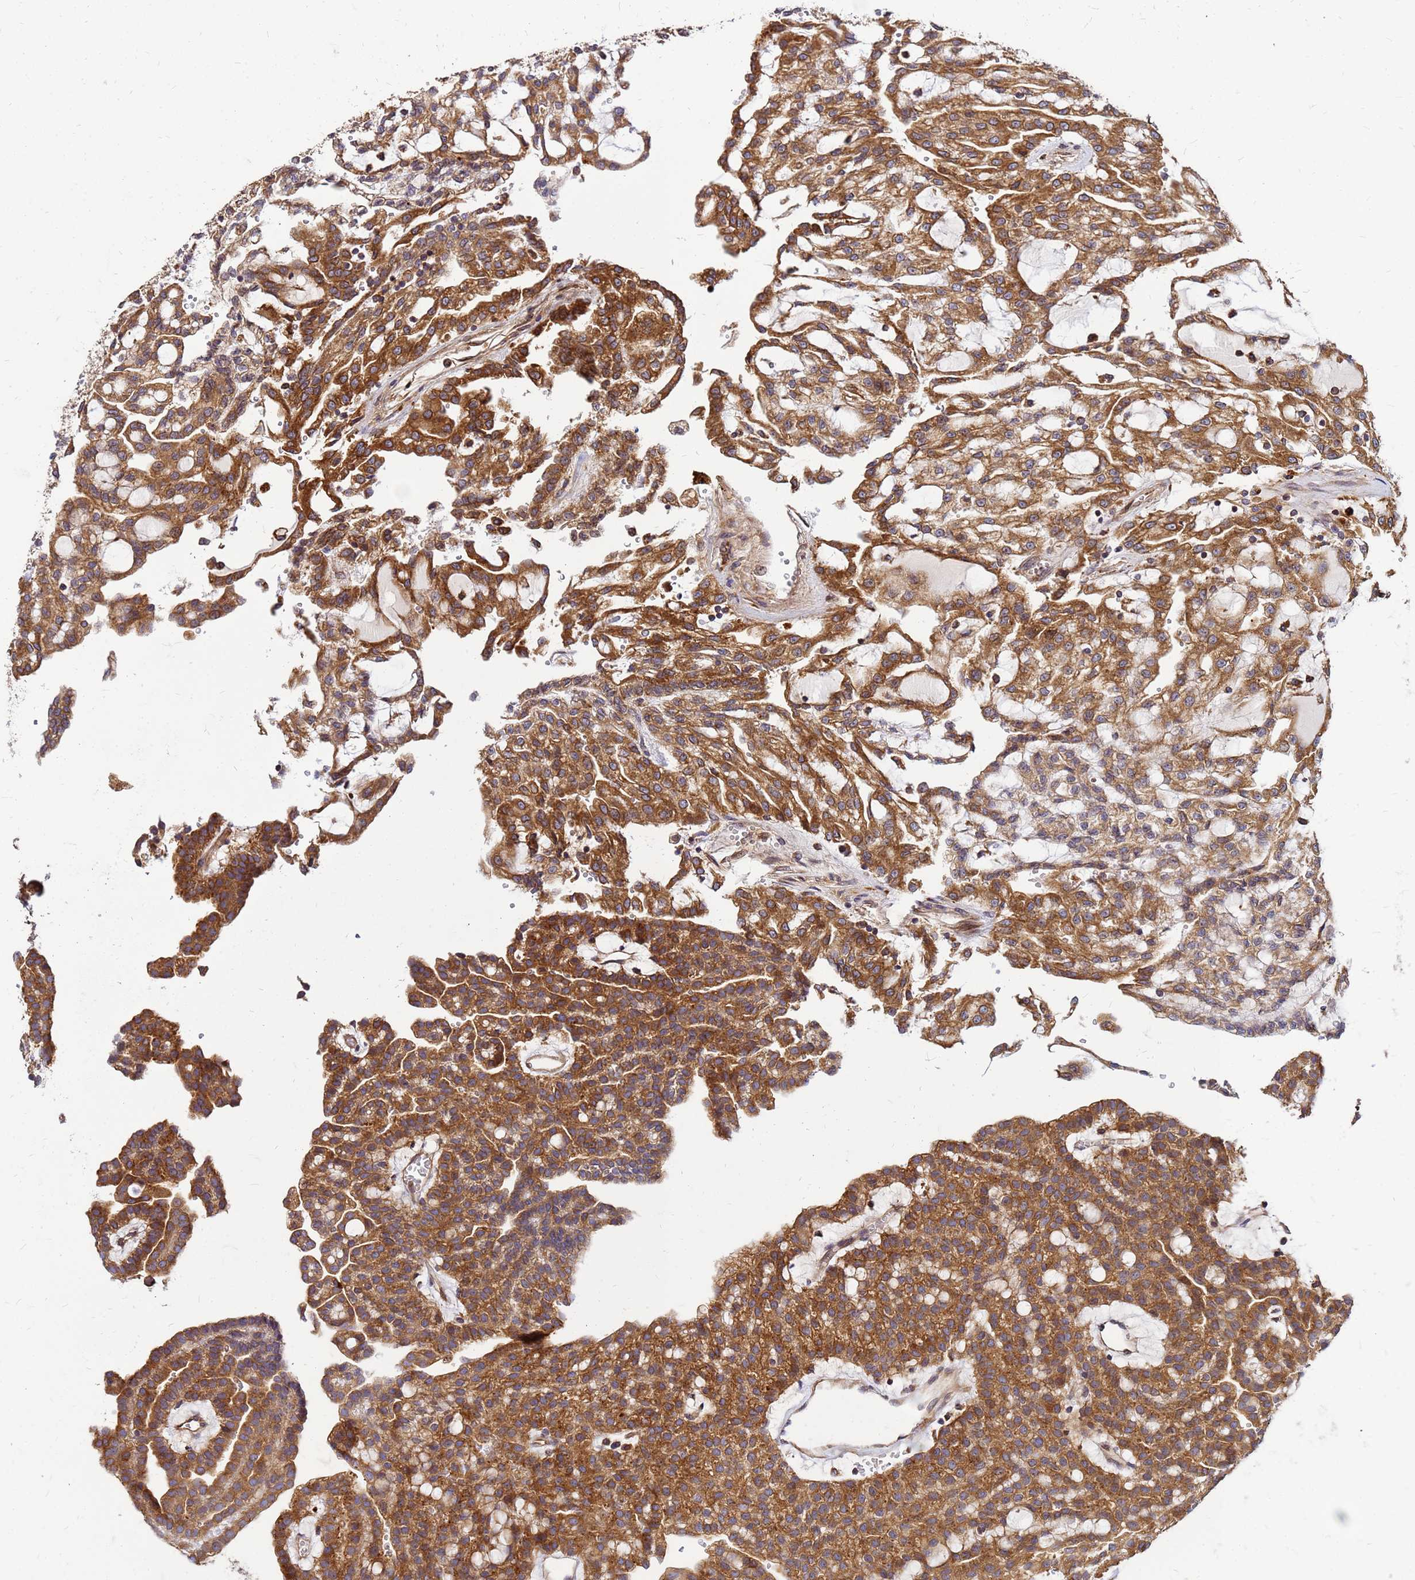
{"staining": {"intensity": "moderate", "quantity": ">75%", "location": "cytoplasmic/membranous"}, "tissue": "renal cancer", "cell_type": "Tumor cells", "image_type": "cancer", "snomed": [{"axis": "morphology", "description": "Adenocarcinoma, NOS"}, {"axis": "topography", "description": "Kidney"}], "caption": "Renal cancer tissue demonstrates moderate cytoplasmic/membranous positivity in approximately >75% of tumor cells", "gene": "CYBC1", "patient": {"sex": "male", "age": 63}}